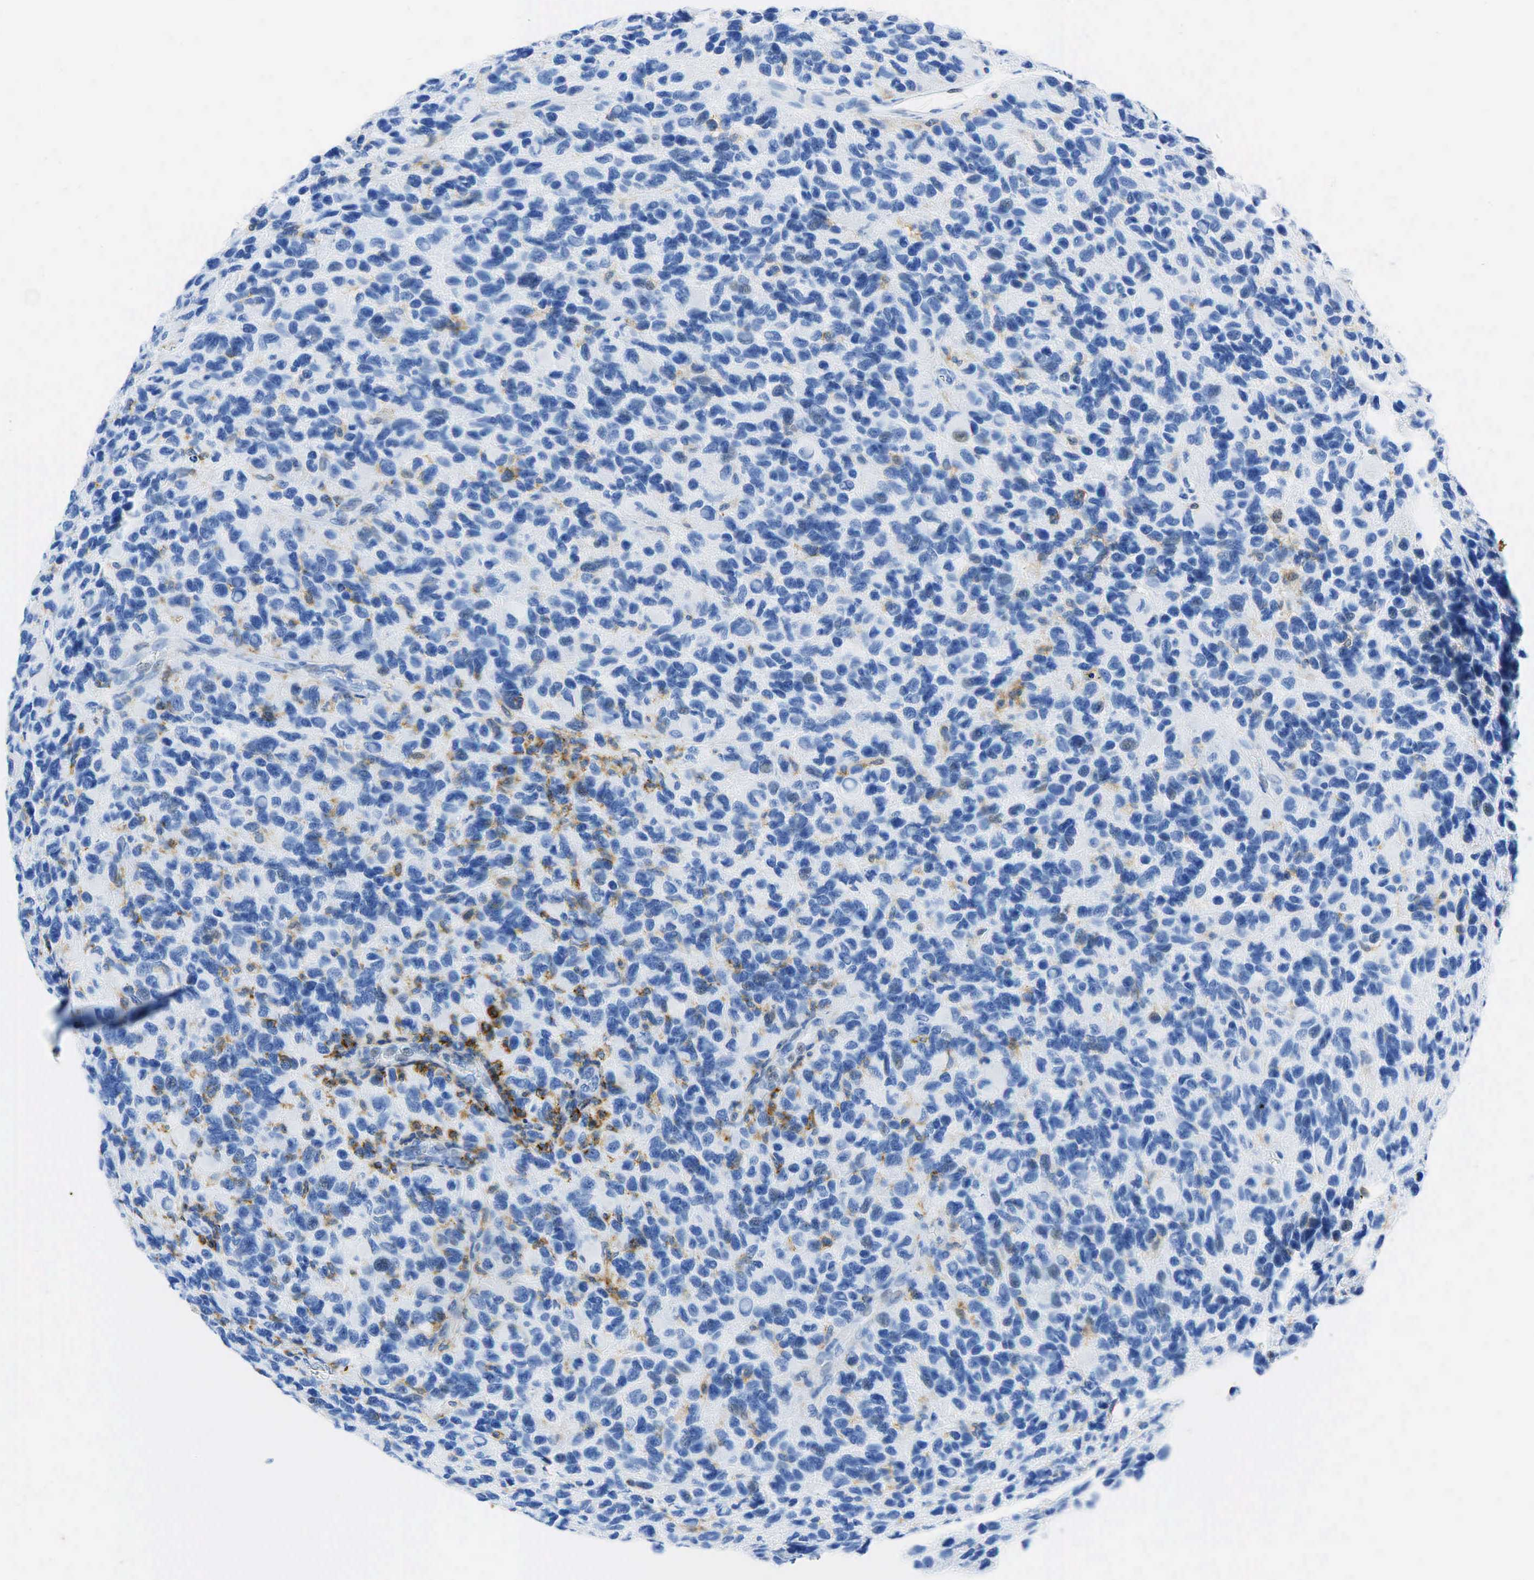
{"staining": {"intensity": "negative", "quantity": "none", "location": "none"}, "tissue": "glioma", "cell_type": "Tumor cells", "image_type": "cancer", "snomed": [{"axis": "morphology", "description": "Glioma, malignant, High grade"}, {"axis": "topography", "description": "Brain"}], "caption": "Immunohistochemistry image of human glioma stained for a protein (brown), which shows no expression in tumor cells.", "gene": "PTPRC", "patient": {"sex": "male", "age": 77}}